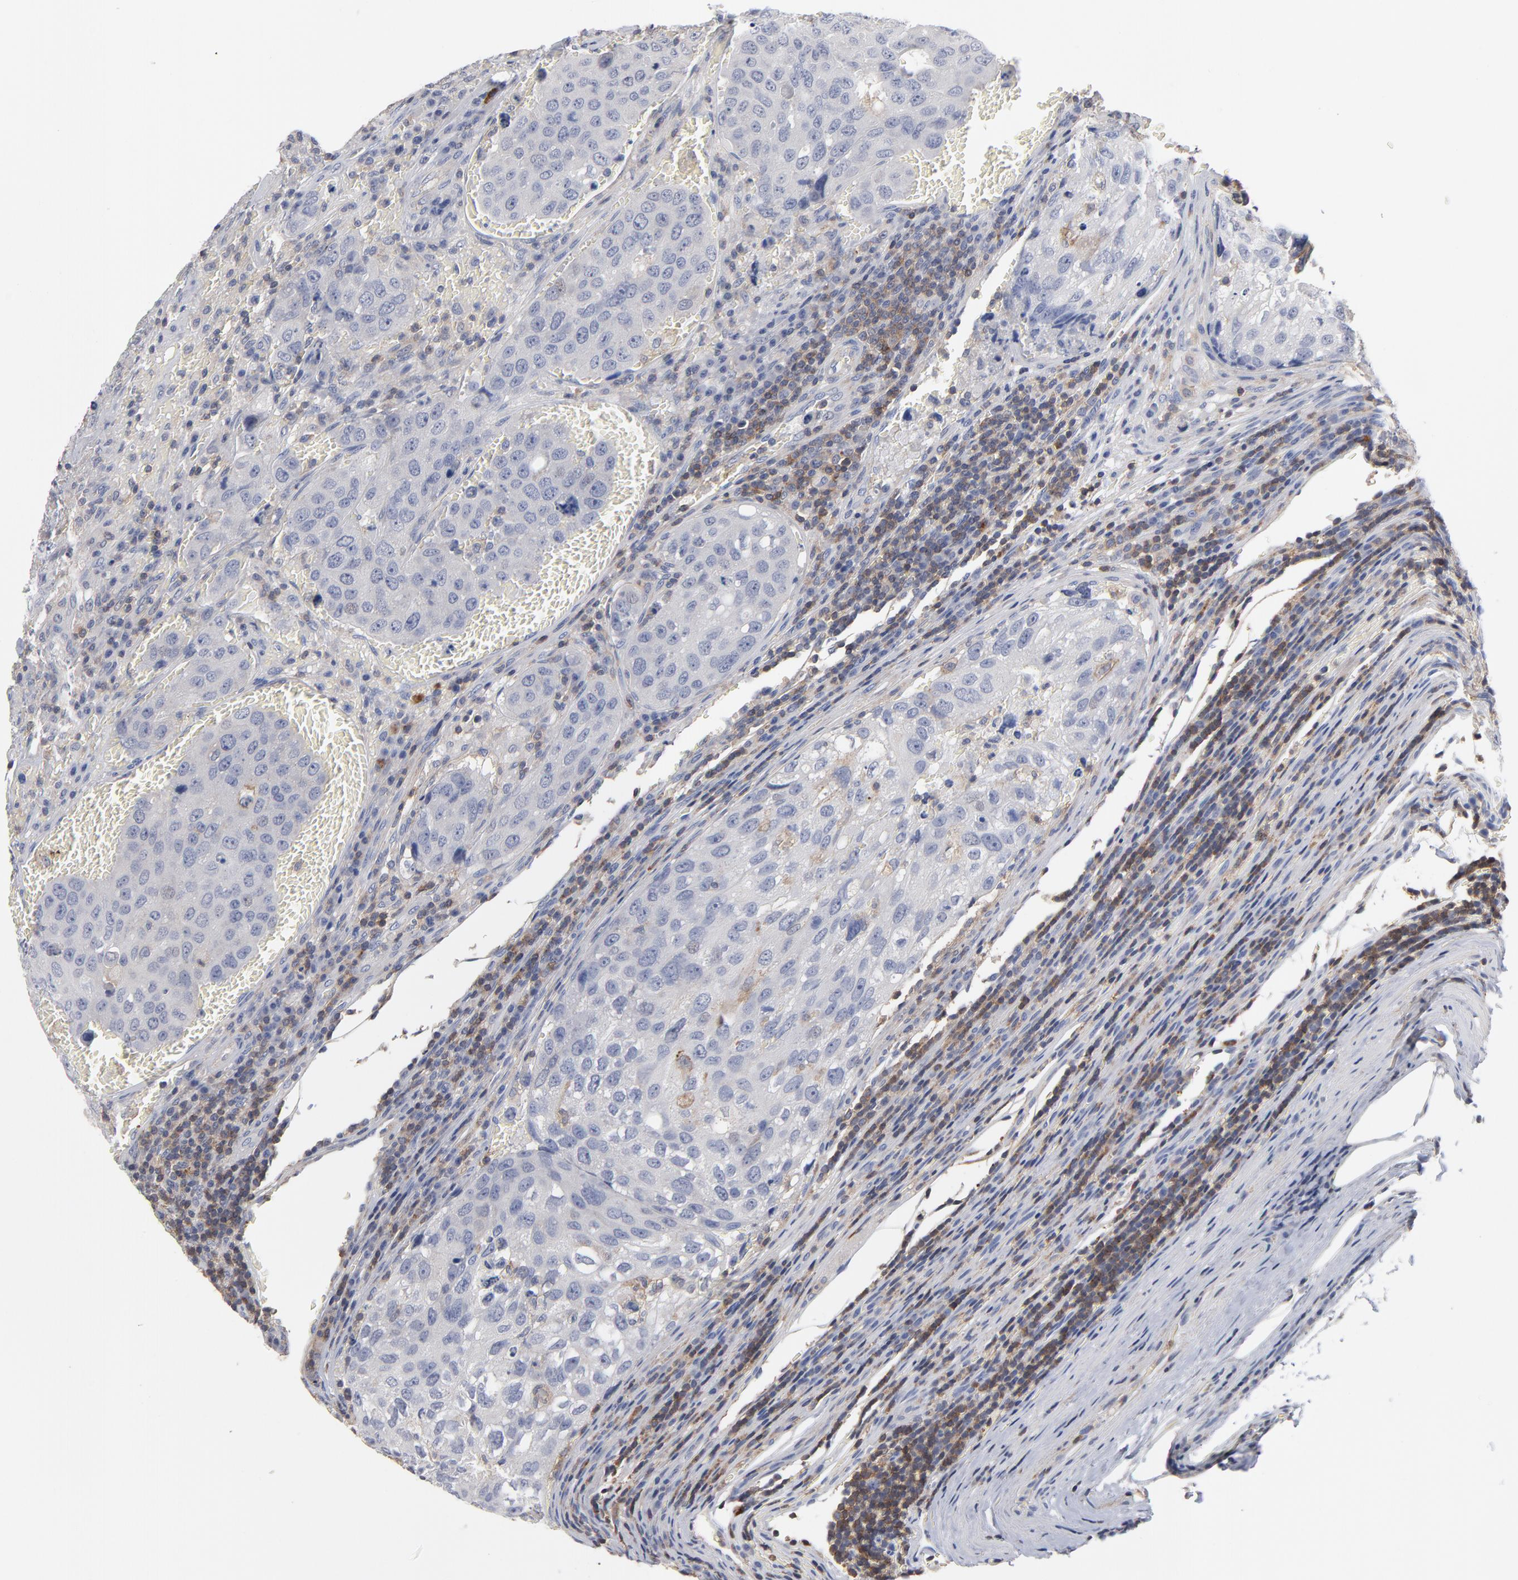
{"staining": {"intensity": "negative", "quantity": "none", "location": "none"}, "tissue": "urothelial cancer", "cell_type": "Tumor cells", "image_type": "cancer", "snomed": [{"axis": "morphology", "description": "Urothelial carcinoma, High grade"}, {"axis": "topography", "description": "Lymph node"}, {"axis": "topography", "description": "Urinary bladder"}], "caption": "A high-resolution histopathology image shows IHC staining of urothelial cancer, which reveals no significant staining in tumor cells.", "gene": "PDLIM2", "patient": {"sex": "male", "age": 51}}